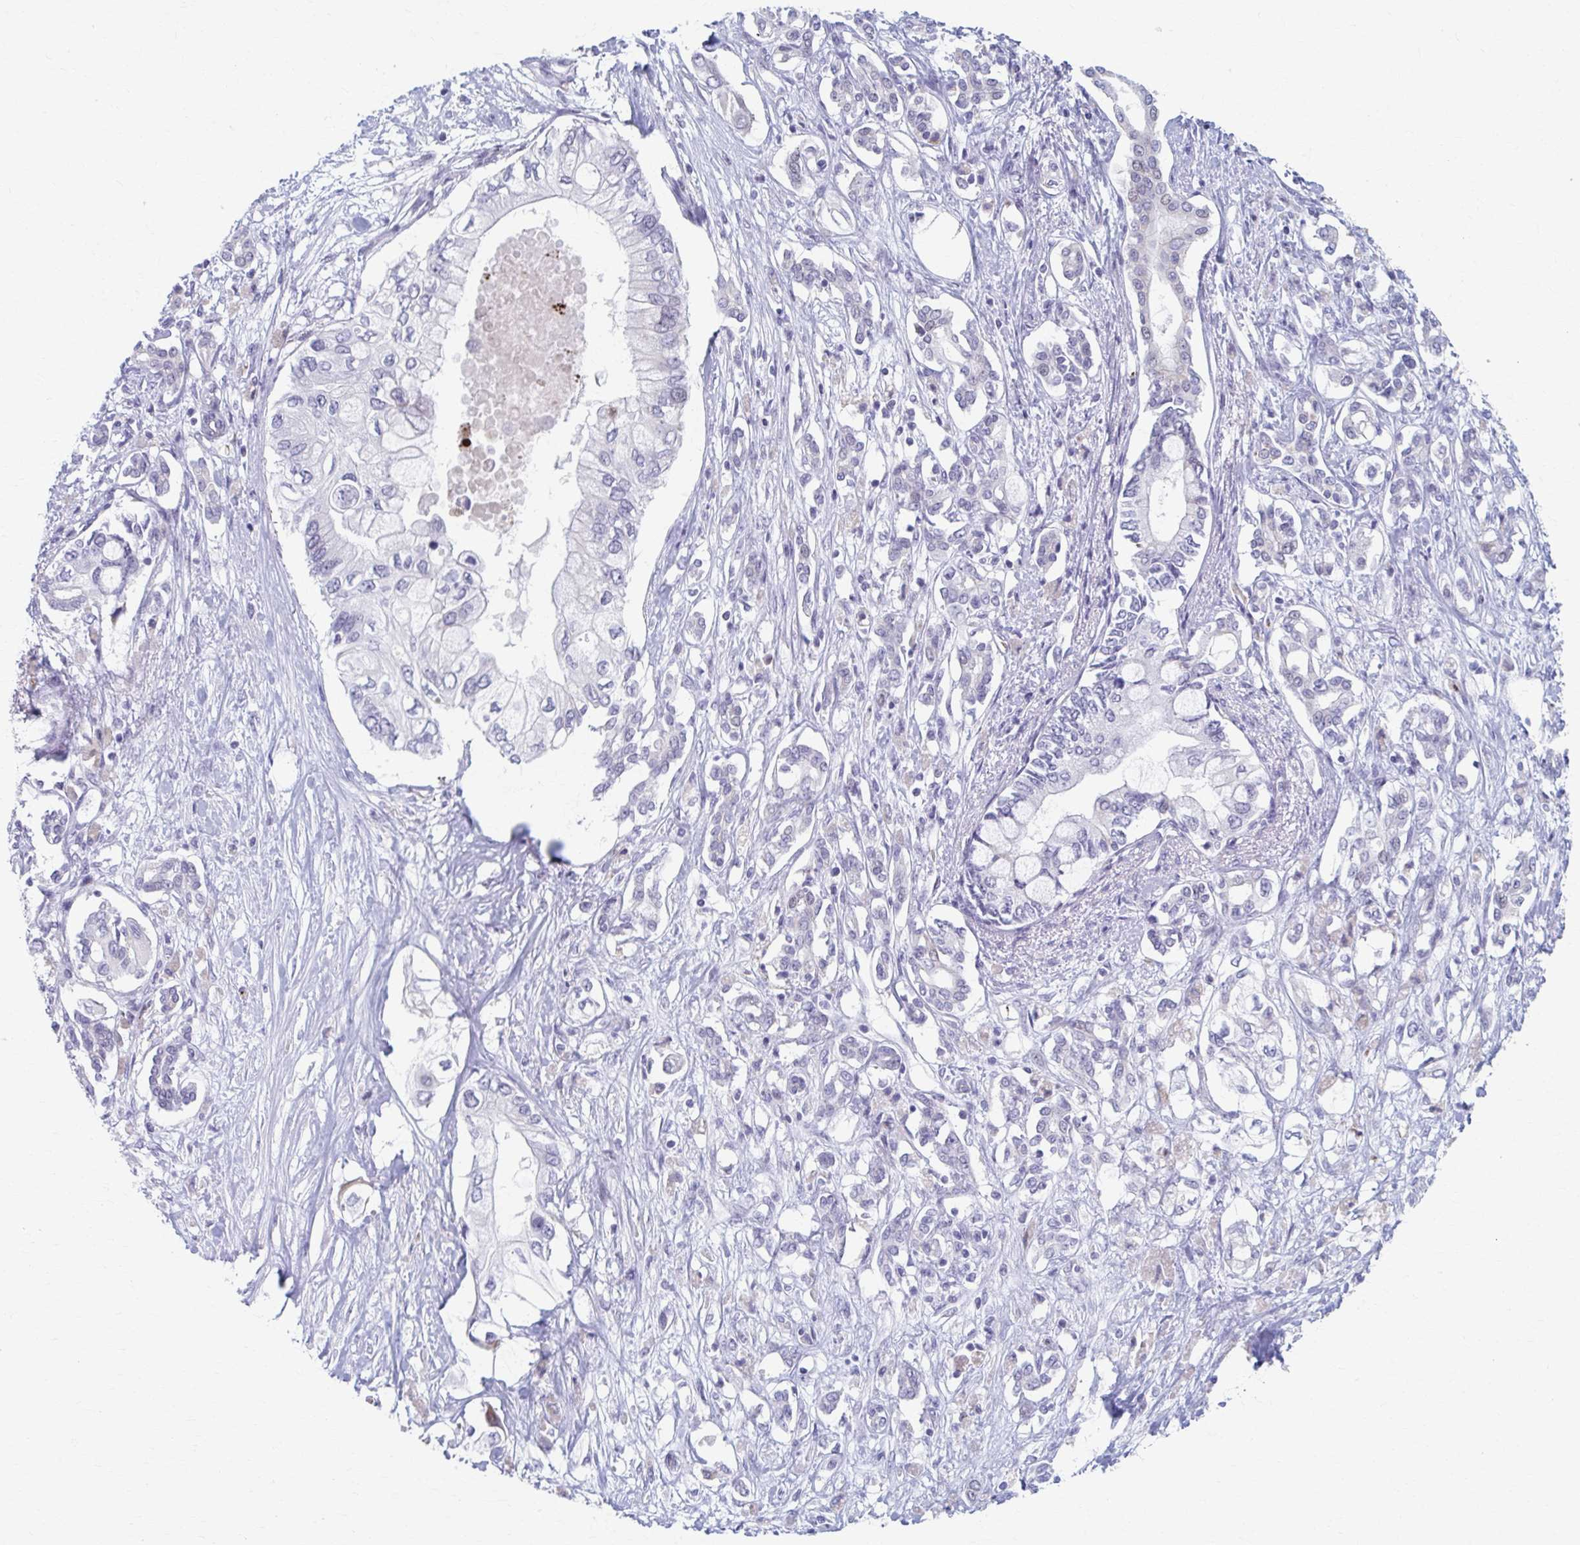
{"staining": {"intensity": "negative", "quantity": "none", "location": "none"}, "tissue": "pancreatic cancer", "cell_type": "Tumor cells", "image_type": "cancer", "snomed": [{"axis": "morphology", "description": "Adenocarcinoma, NOS"}, {"axis": "topography", "description": "Pancreas"}], "caption": "DAB (3,3'-diaminobenzidine) immunohistochemical staining of pancreatic adenocarcinoma demonstrates no significant staining in tumor cells.", "gene": "ABHD16B", "patient": {"sex": "female", "age": 63}}